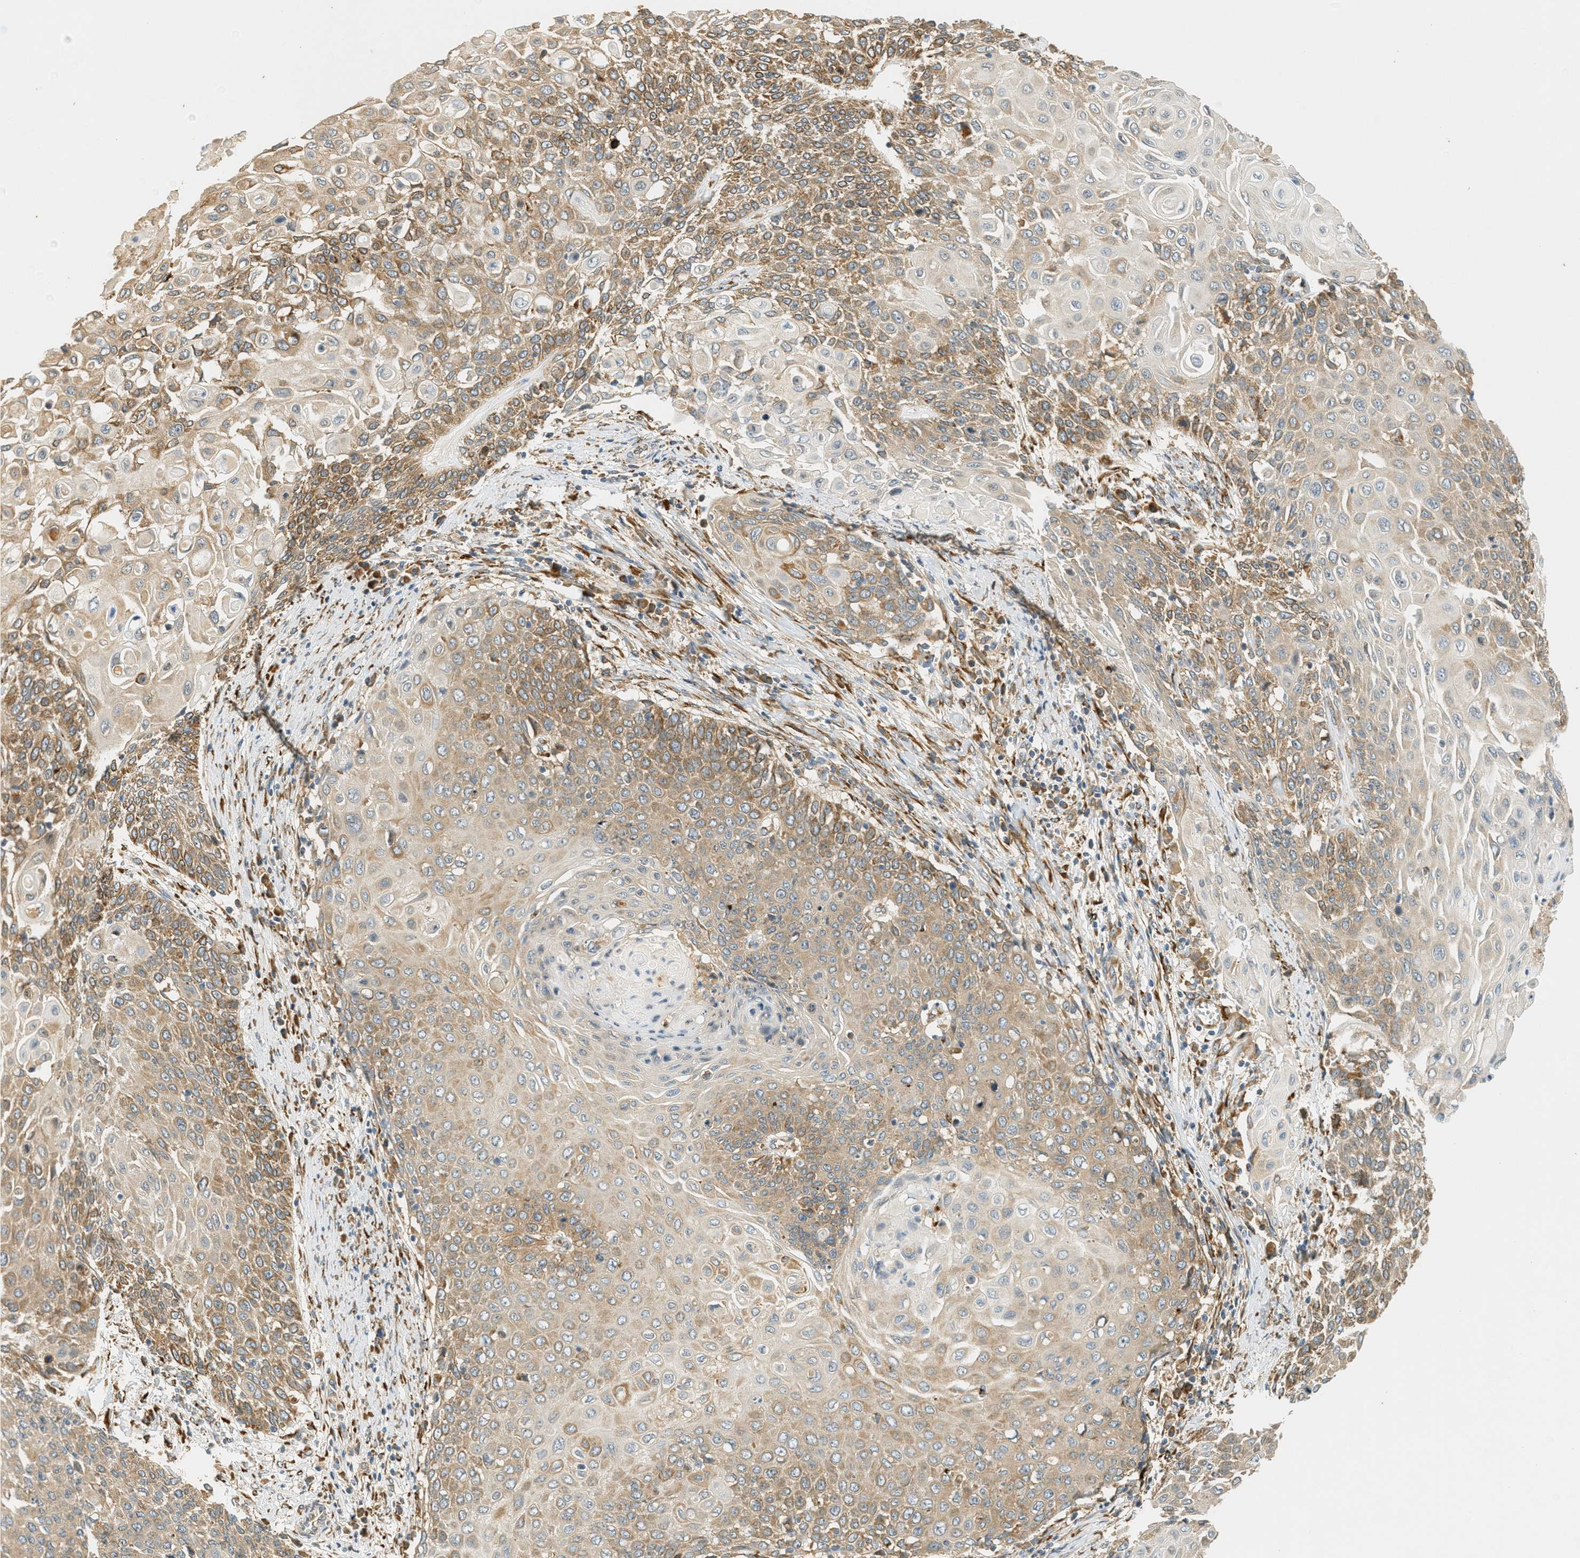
{"staining": {"intensity": "moderate", "quantity": ">75%", "location": "cytoplasmic/membranous"}, "tissue": "cervical cancer", "cell_type": "Tumor cells", "image_type": "cancer", "snomed": [{"axis": "morphology", "description": "Squamous cell carcinoma, NOS"}, {"axis": "topography", "description": "Cervix"}], "caption": "Human cervical cancer (squamous cell carcinoma) stained for a protein (brown) demonstrates moderate cytoplasmic/membranous positive positivity in approximately >75% of tumor cells.", "gene": "PDK1", "patient": {"sex": "female", "age": 39}}